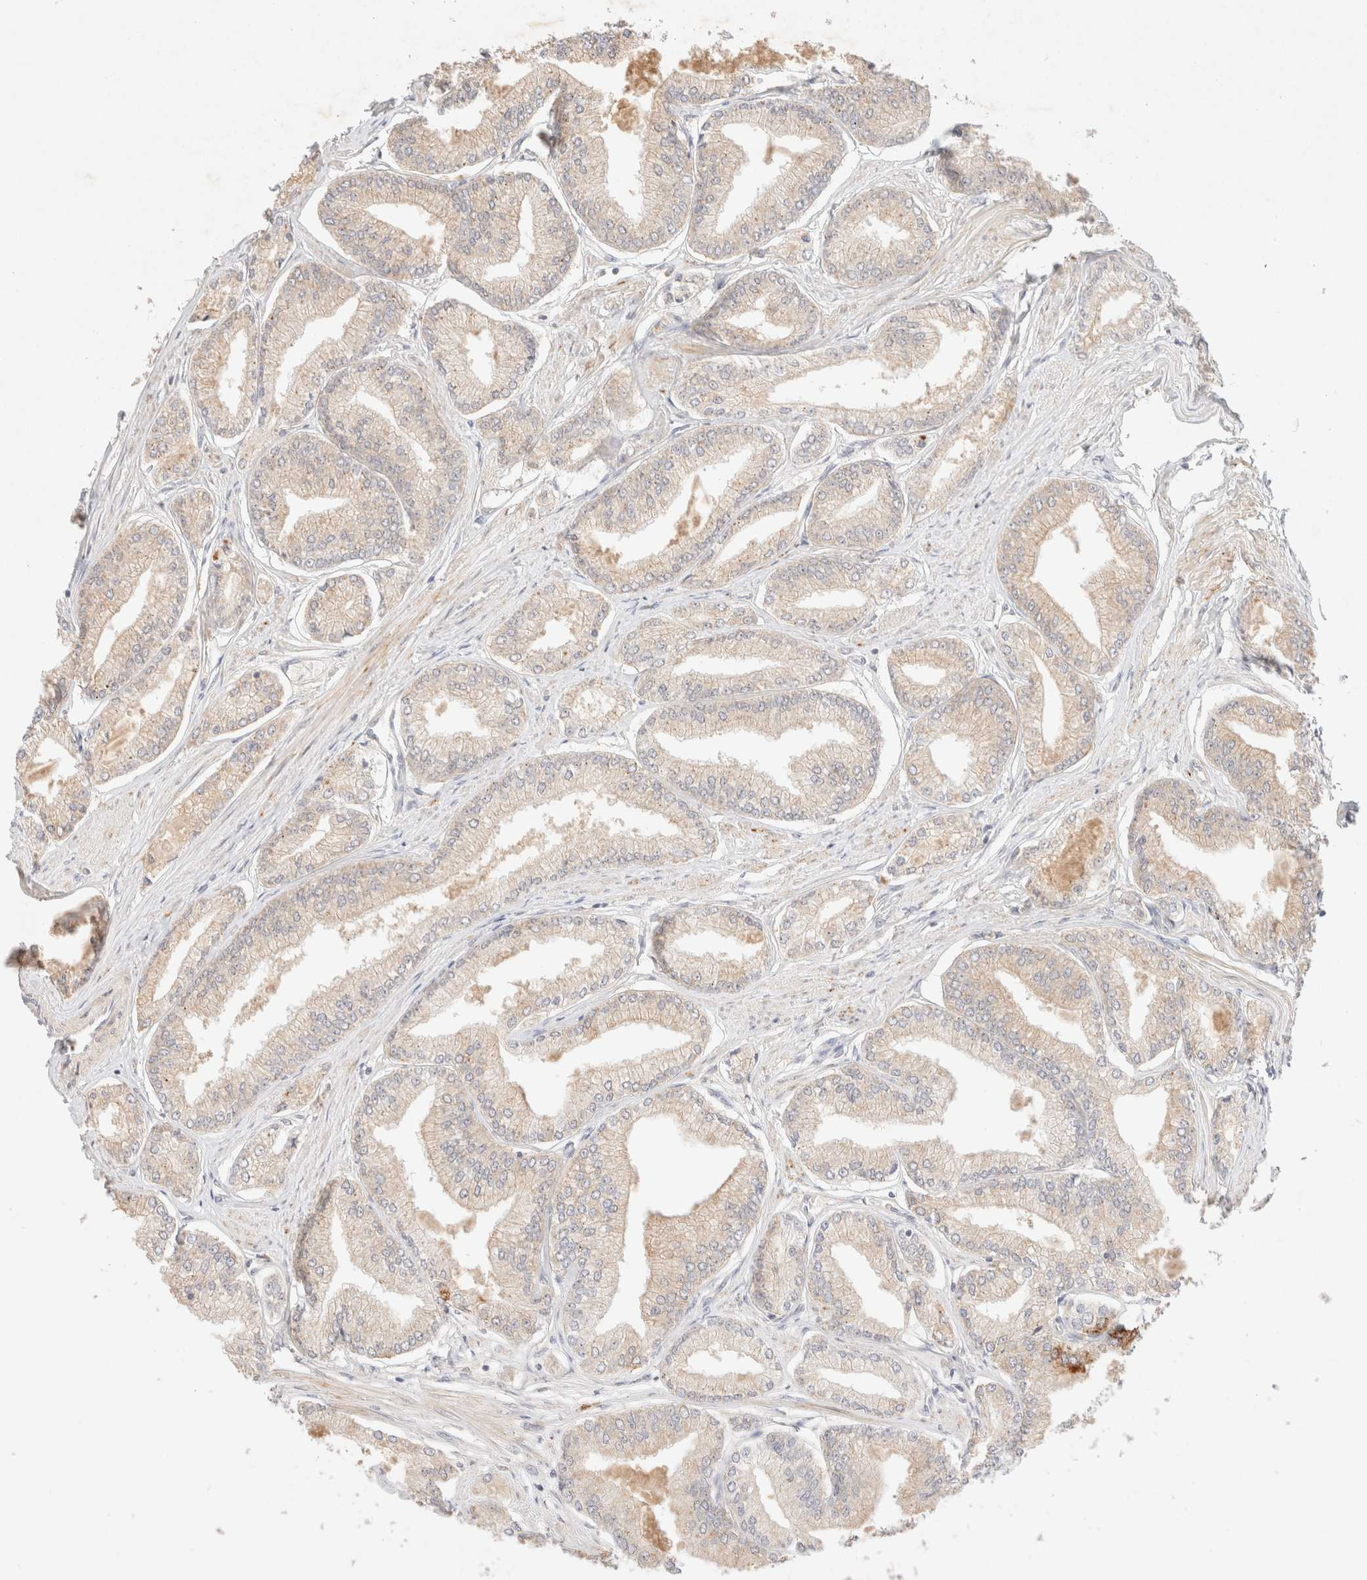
{"staining": {"intensity": "weak", "quantity": "<25%", "location": "cytoplasmic/membranous"}, "tissue": "prostate cancer", "cell_type": "Tumor cells", "image_type": "cancer", "snomed": [{"axis": "morphology", "description": "Adenocarcinoma, Low grade"}, {"axis": "topography", "description": "Prostate"}], "caption": "Tumor cells are negative for brown protein staining in prostate low-grade adenocarcinoma. (Brightfield microscopy of DAB immunohistochemistry (IHC) at high magnification).", "gene": "SNTB1", "patient": {"sex": "male", "age": 52}}